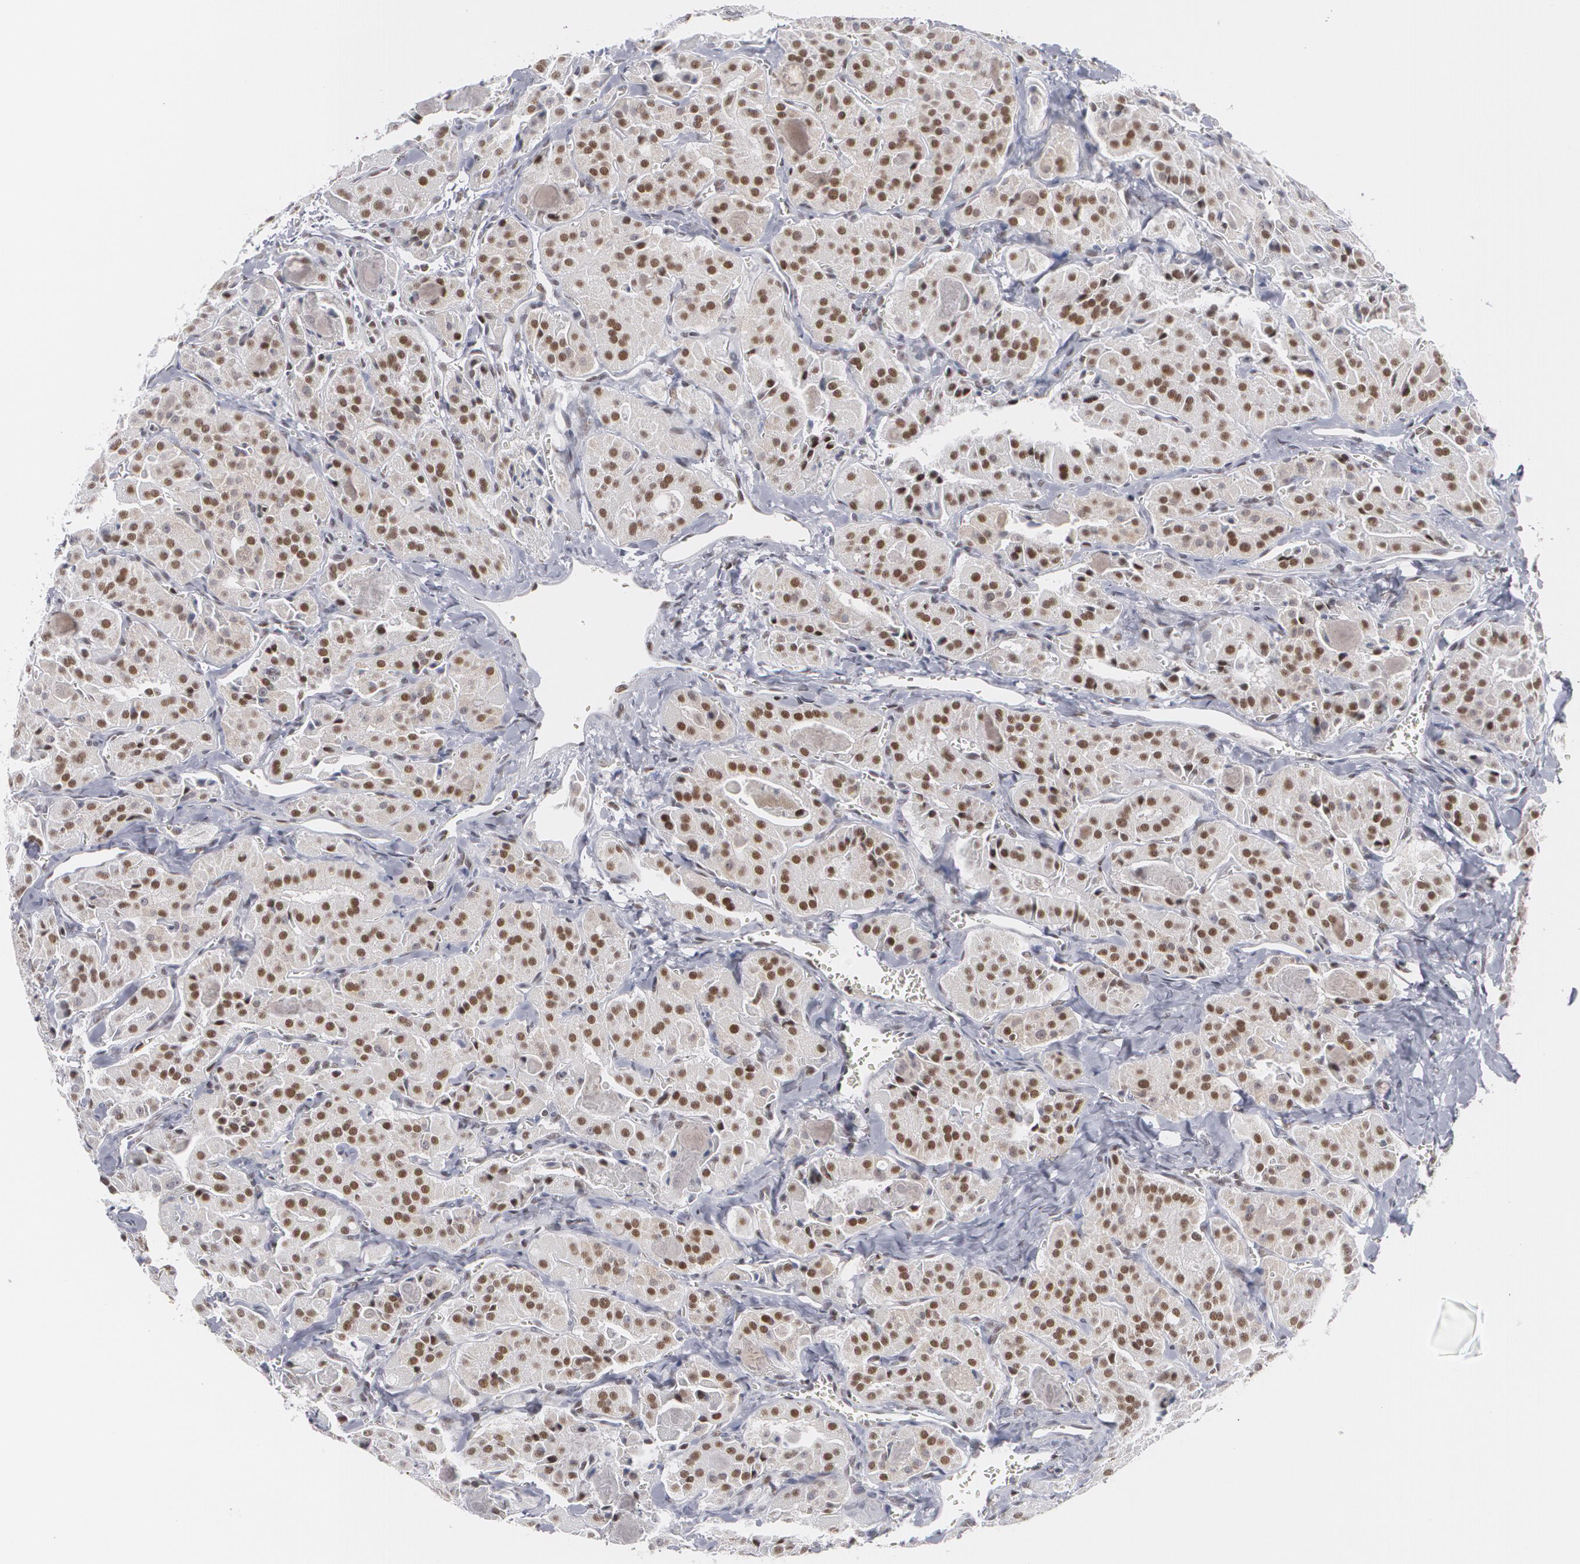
{"staining": {"intensity": "moderate", "quantity": ">75%", "location": "nuclear"}, "tissue": "thyroid cancer", "cell_type": "Tumor cells", "image_type": "cancer", "snomed": [{"axis": "morphology", "description": "Carcinoma, NOS"}, {"axis": "topography", "description": "Thyroid gland"}], "caption": "Human carcinoma (thyroid) stained with a protein marker reveals moderate staining in tumor cells.", "gene": "MCL1", "patient": {"sex": "male", "age": 76}}